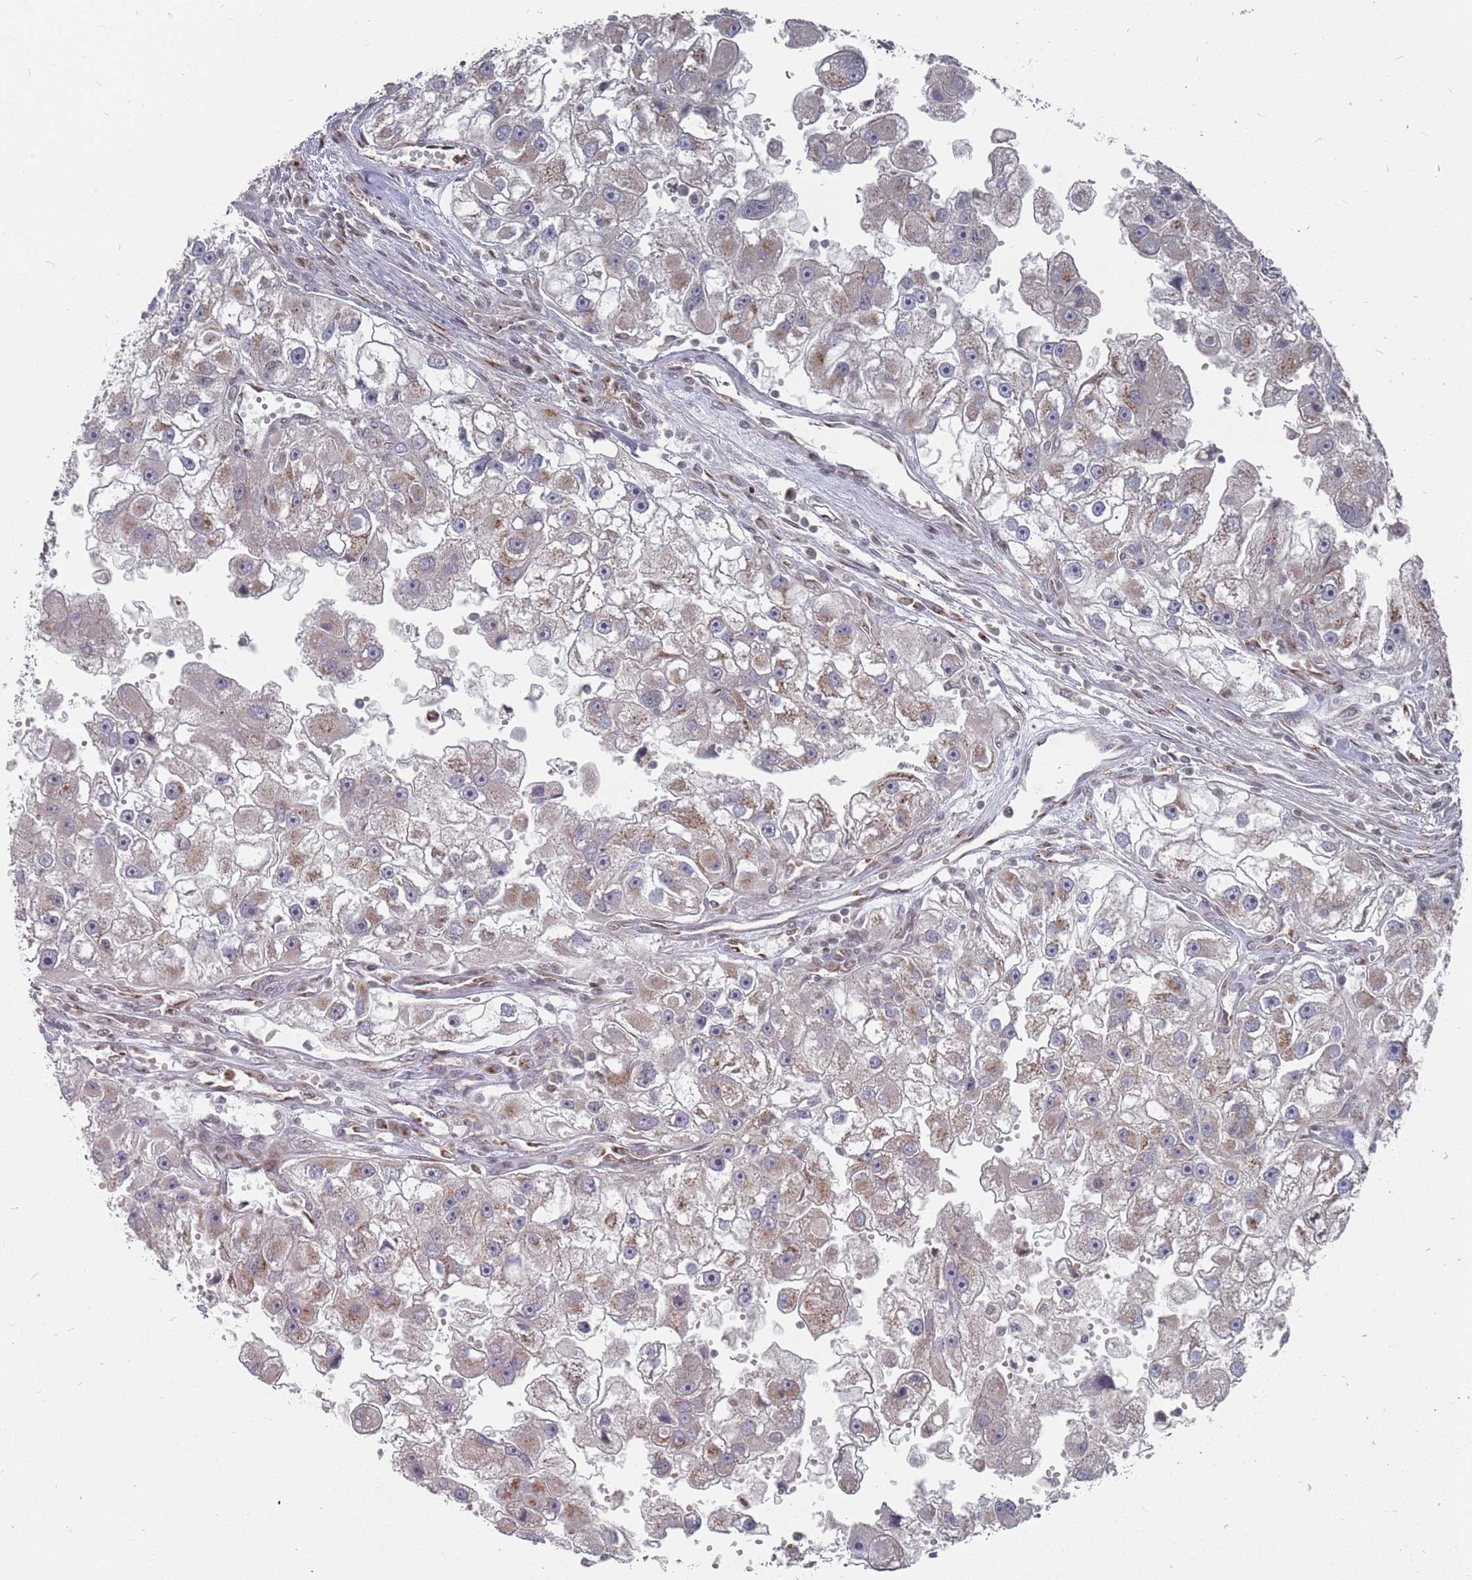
{"staining": {"intensity": "moderate", "quantity": "<25%", "location": "cytoplasmic/membranous"}, "tissue": "renal cancer", "cell_type": "Tumor cells", "image_type": "cancer", "snomed": [{"axis": "morphology", "description": "Adenocarcinoma, NOS"}, {"axis": "topography", "description": "Kidney"}], "caption": "Renal adenocarcinoma stained with a brown dye reveals moderate cytoplasmic/membranous positive expression in about <25% of tumor cells.", "gene": "FMO4", "patient": {"sex": "male", "age": 63}}